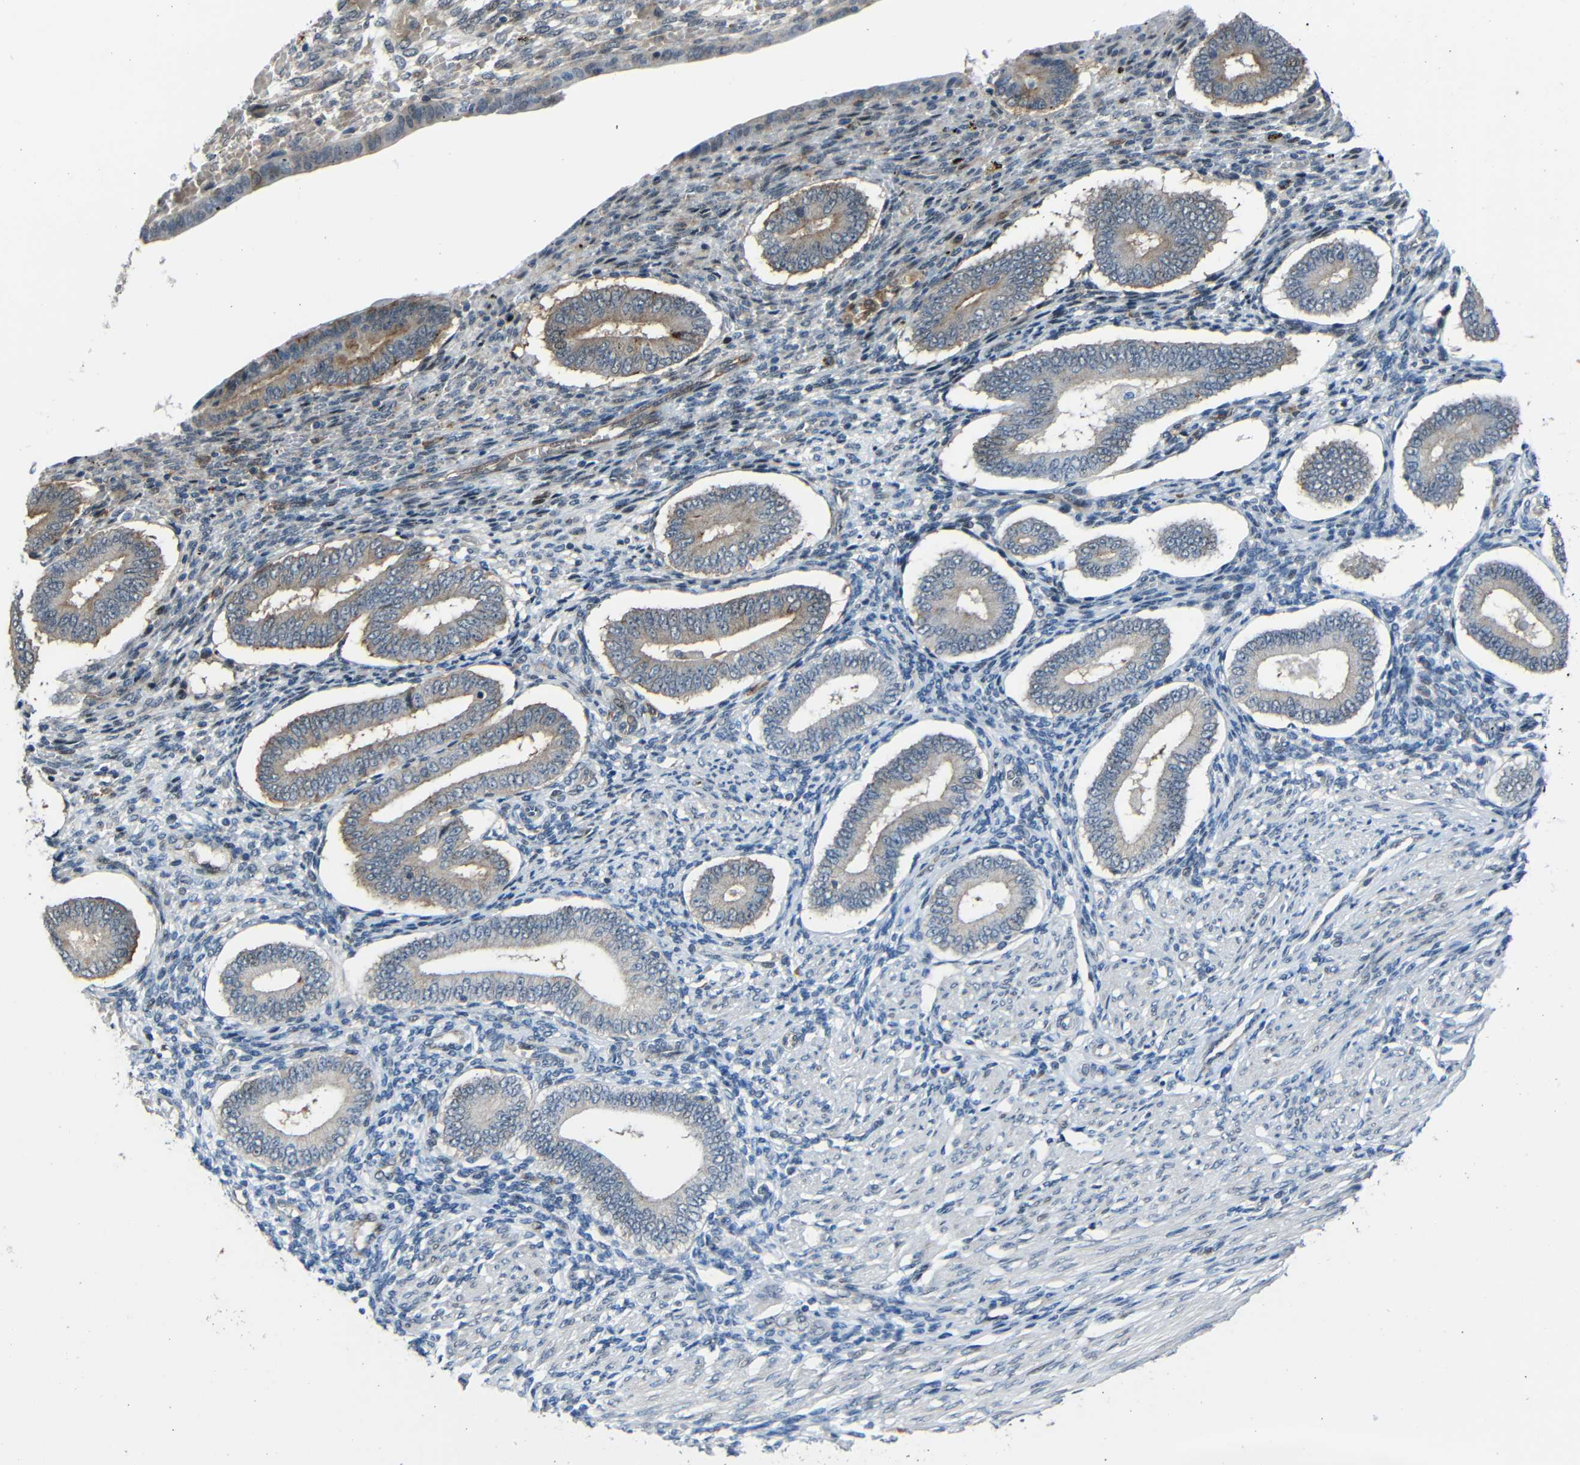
{"staining": {"intensity": "negative", "quantity": "none", "location": "none"}, "tissue": "endometrium", "cell_type": "Cells in endometrial stroma", "image_type": "normal", "snomed": [{"axis": "morphology", "description": "Normal tissue, NOS"}, {"axis": "topography", "description": "Endometrium"}], "caption": "This micrograph is of benign endometrium stained with immunohistochemistry (IHC) to label a protein in brown with the nuclei are counter-stained blue. There is no staining in cells in endometrial stroma.", "gene": "DNAJC5", "patient": {"sex": "female", "age": 42}}